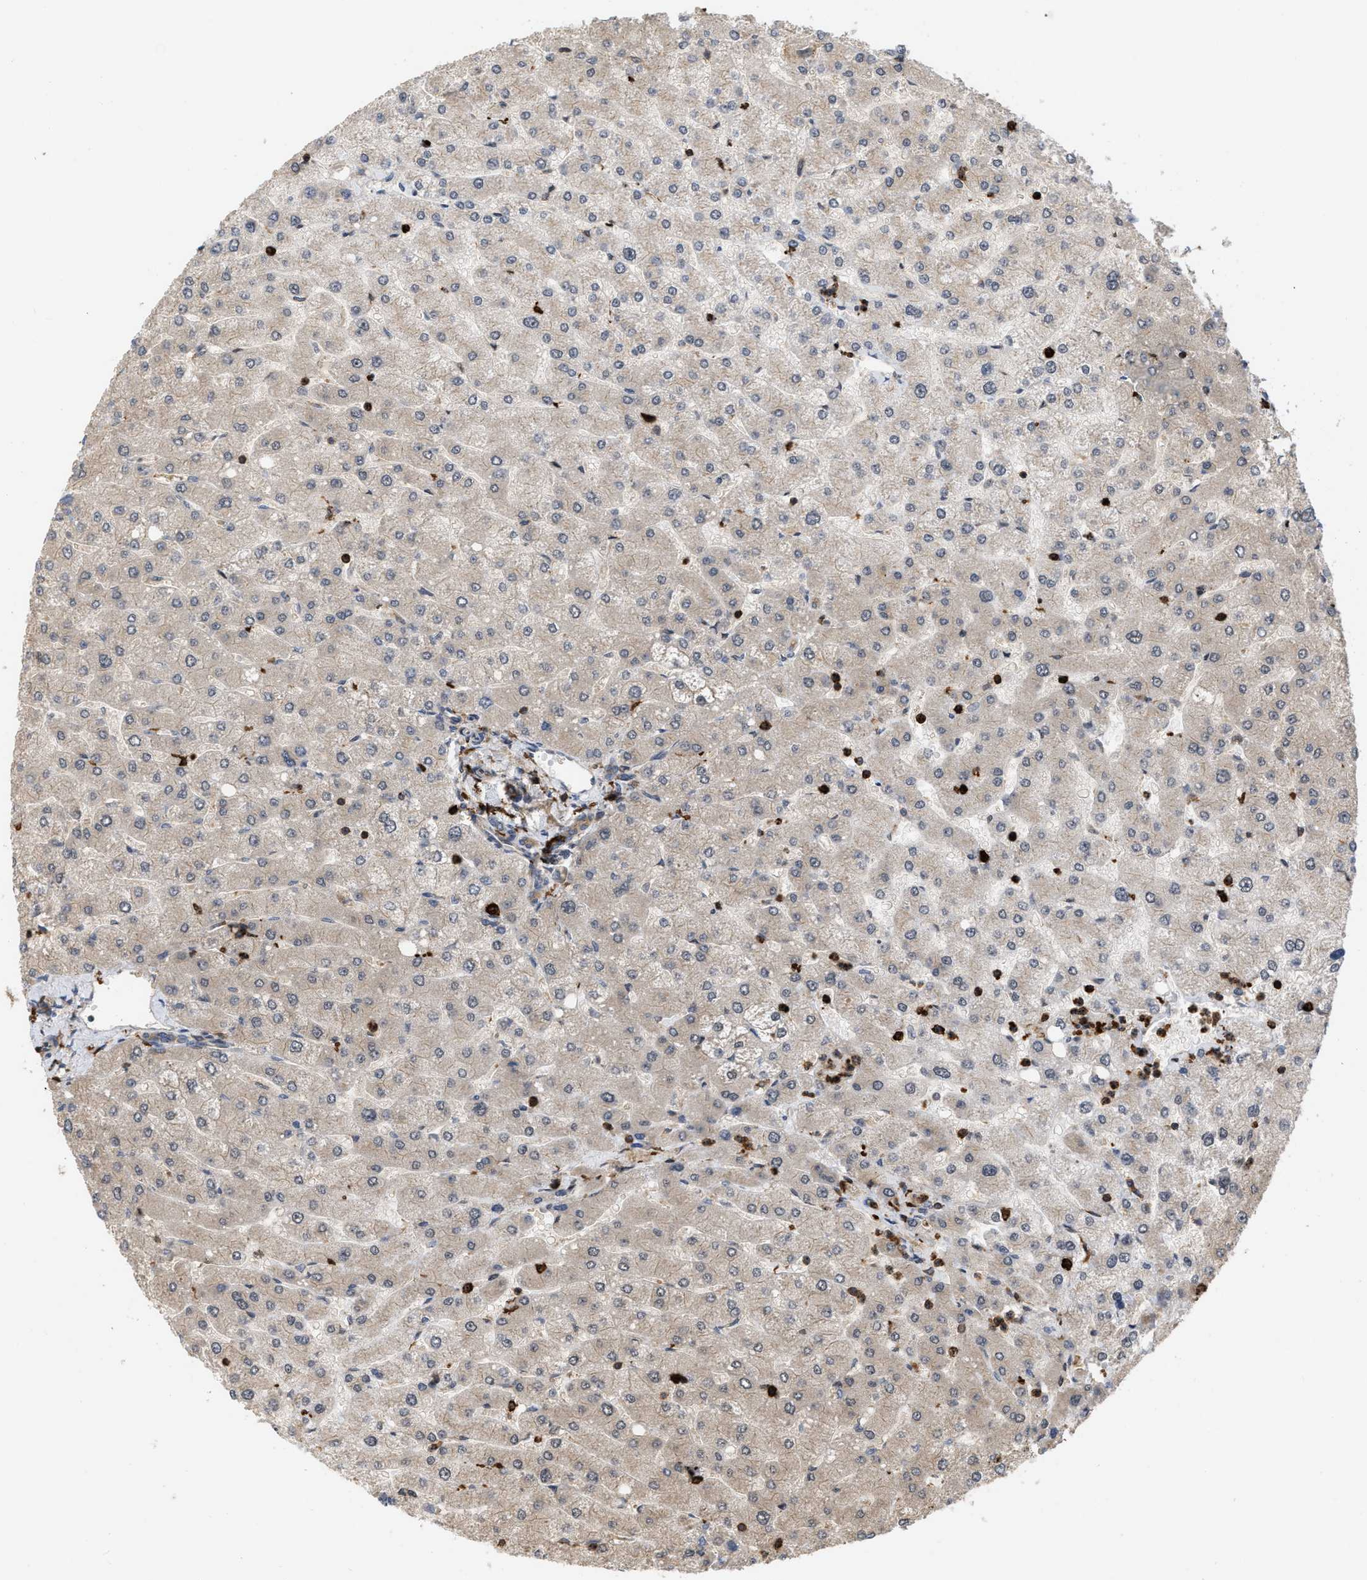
{"staining": {"intensity": "weak", "quantity": "25%-75%", "location": "cytoplasmic/membranous"}, "tissue": "liver", "cell_type": "Cholangiocytes", "image_type": "normal", "snomed": [{"axis": "morphology", "description": "Normal tissue, NOS"}, {"axis": "topography", "description": "Liver"}], "caption": "This is a histology image of IHC staining of normal liver, which shows weak expression in the cytoplasmic/membranous of cholangiocytes.", "gene": "IQCE", "patient": {"sex": "male", "age": 55}}